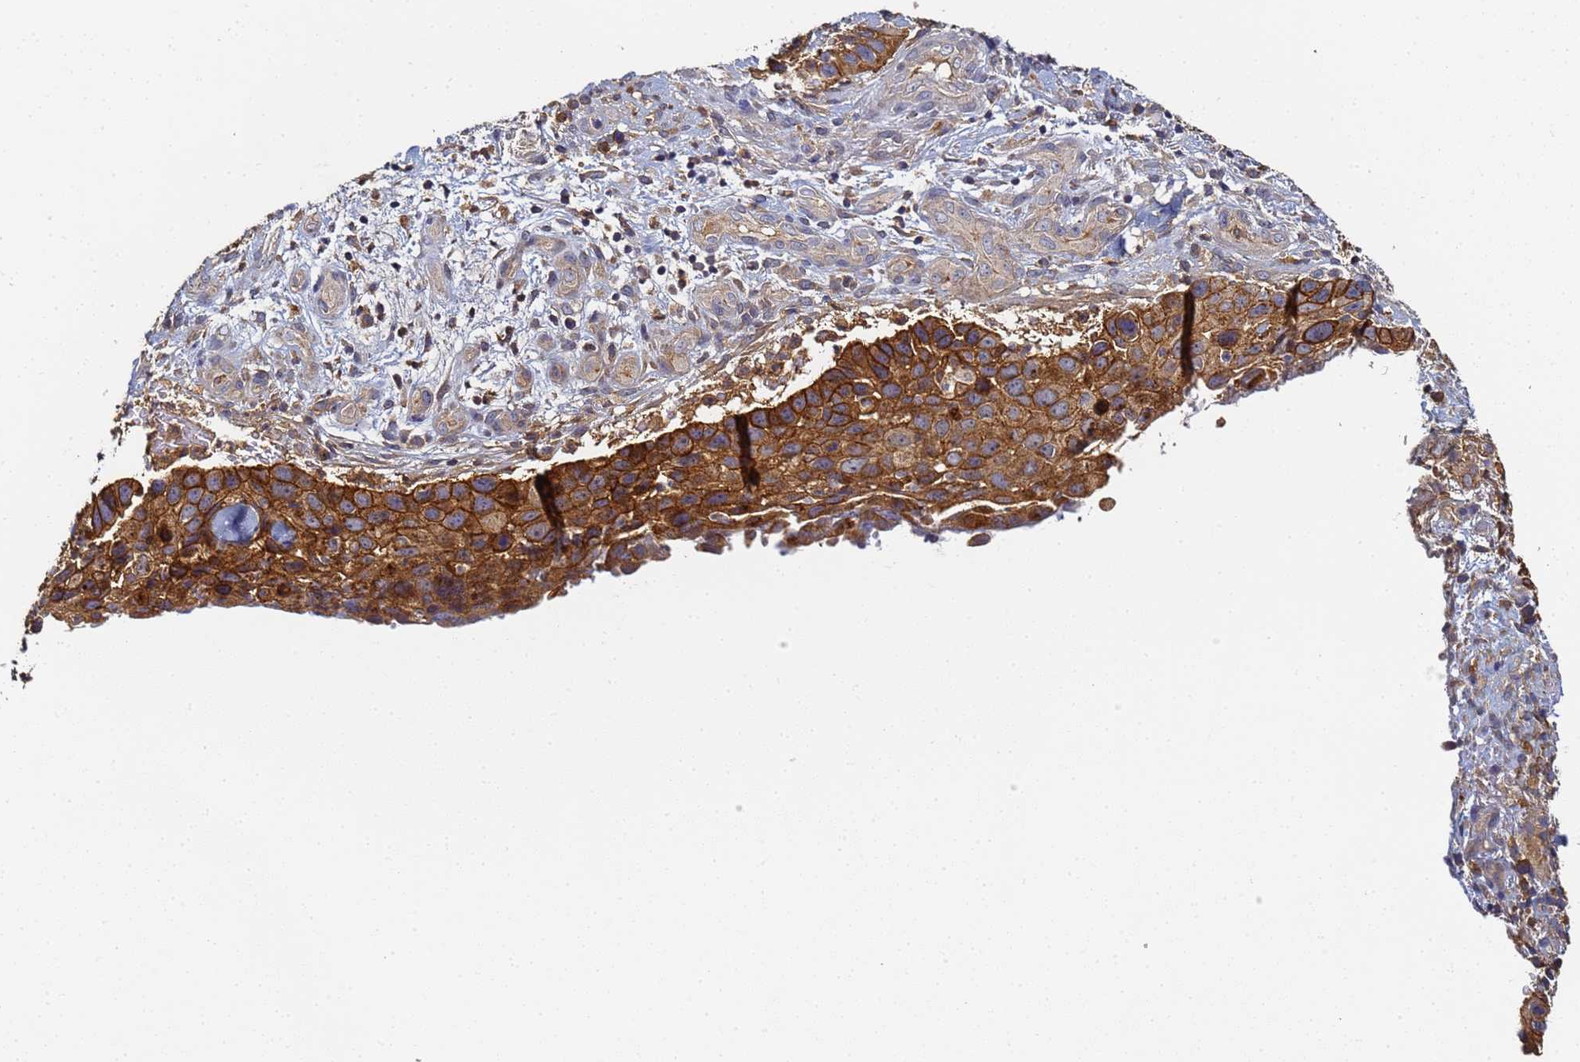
{"staining": {"intensity": "moderate", "quantity": ">75%", "location": "cytoplasmic/membranous"}, "tissue": "skin cancer", "cell_type": "Tumor cells", "image_type": "cancer", "snomed": [{"axis": "morphology", "description": "Basal cell carcinoma"}, {"axis": "topography", "description": "Skin"}], "caption": "A brown stain highlights moderate cytoplasmic/membranous positivity of a protein in skin cancer tumor cells.", "gene": "LRRC69", "patient": {"sex": "female", "age": 74}}